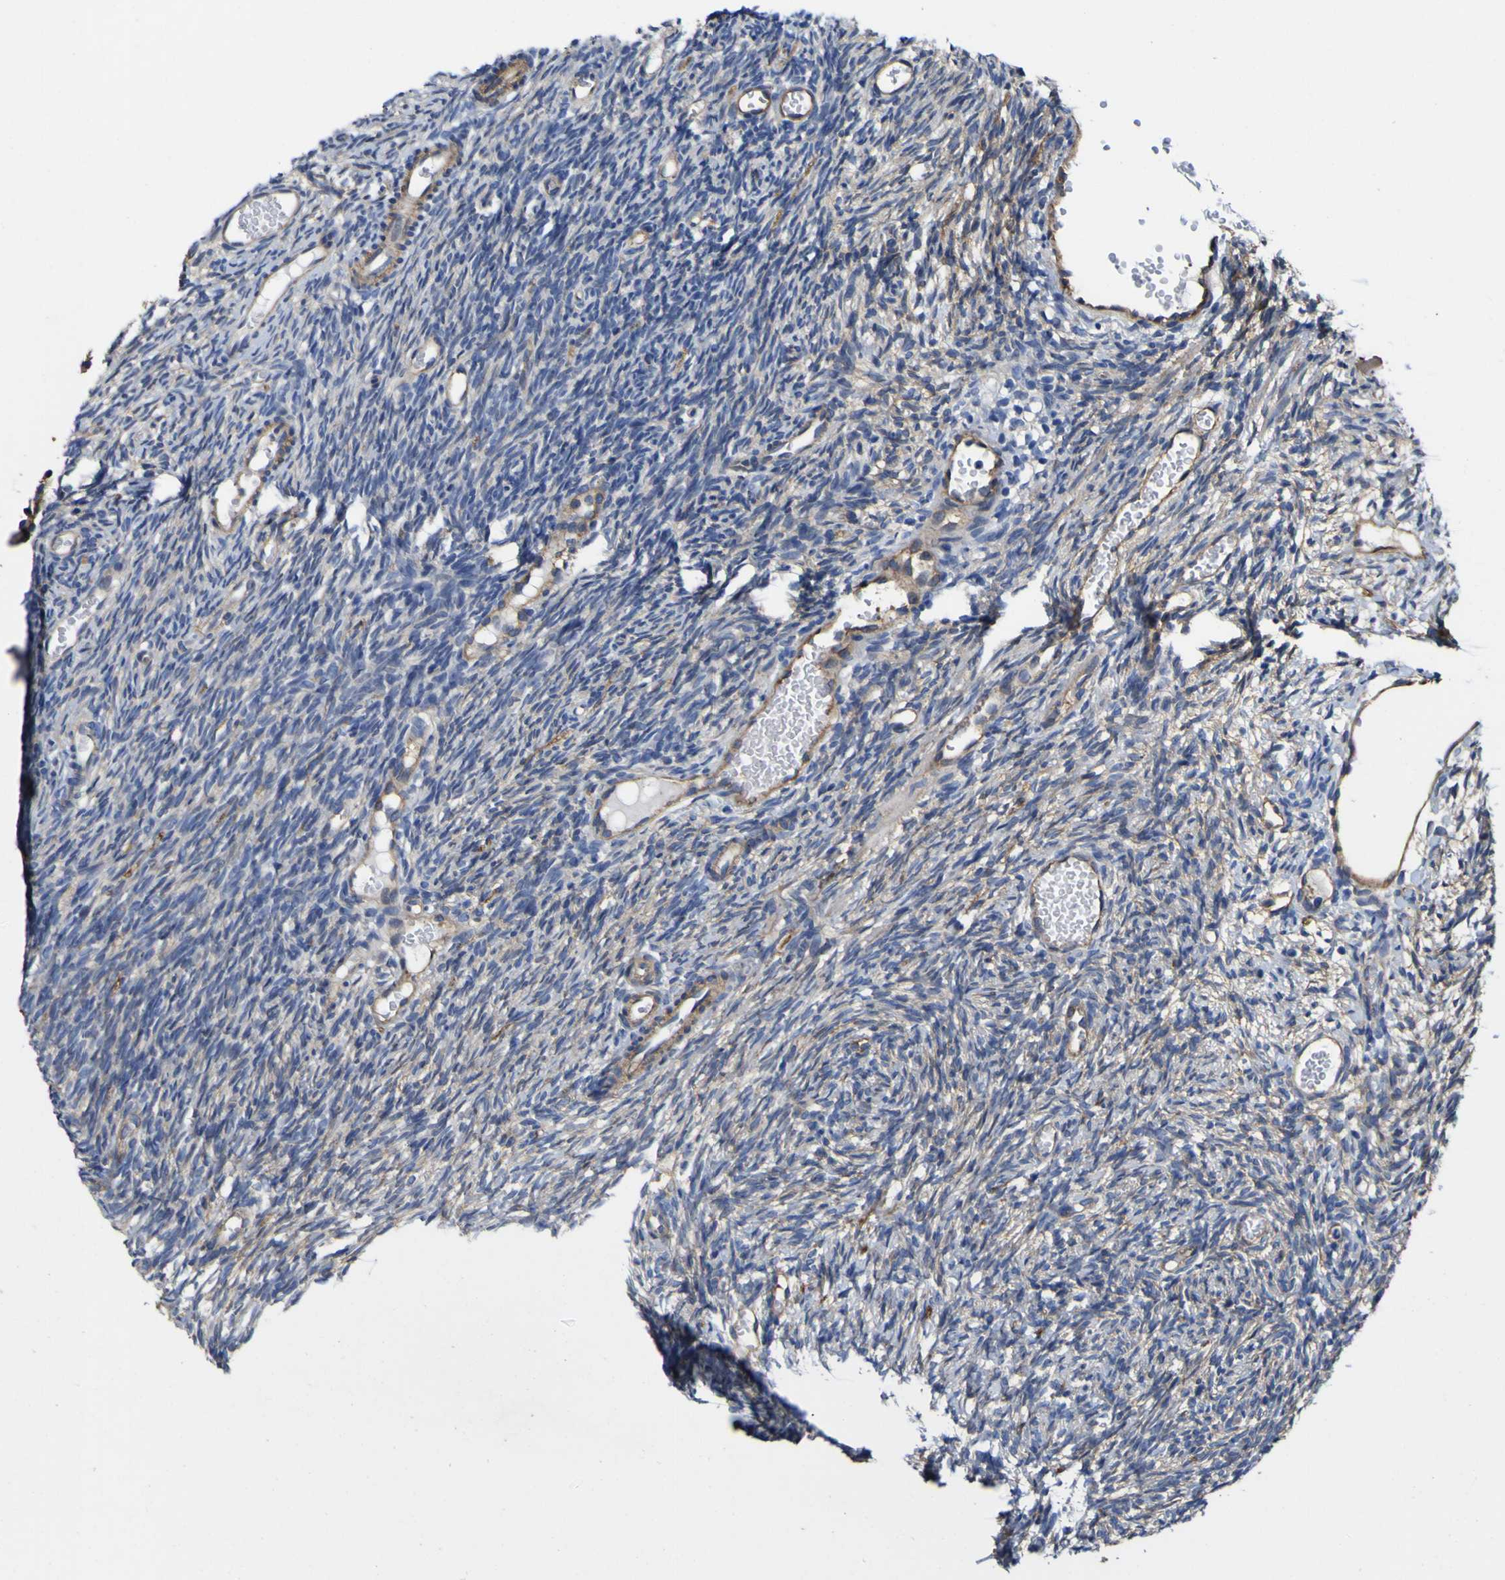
{"staining": {"intensity": "moderate", "quantity": "25%-75%", "location": "cytoplasmic/membranous"}, "tissue": "ovary", "cell_type": "Ovarian stroma cells", "image_type": "normal", "snomed": [{"axis": "morphology", "description": "Normal tissue, NOS"}, {"axis": "topography", "description": "Ovary"}], "caption": "DAB immunohistochemical staining of benign human ovary demonstrates moderate cytoplasmic/membranous protein staining in about 25%-75% of ovarian stroma cells.", "gene": "CD151", "patient": {"sex": "female", "age": 35}}